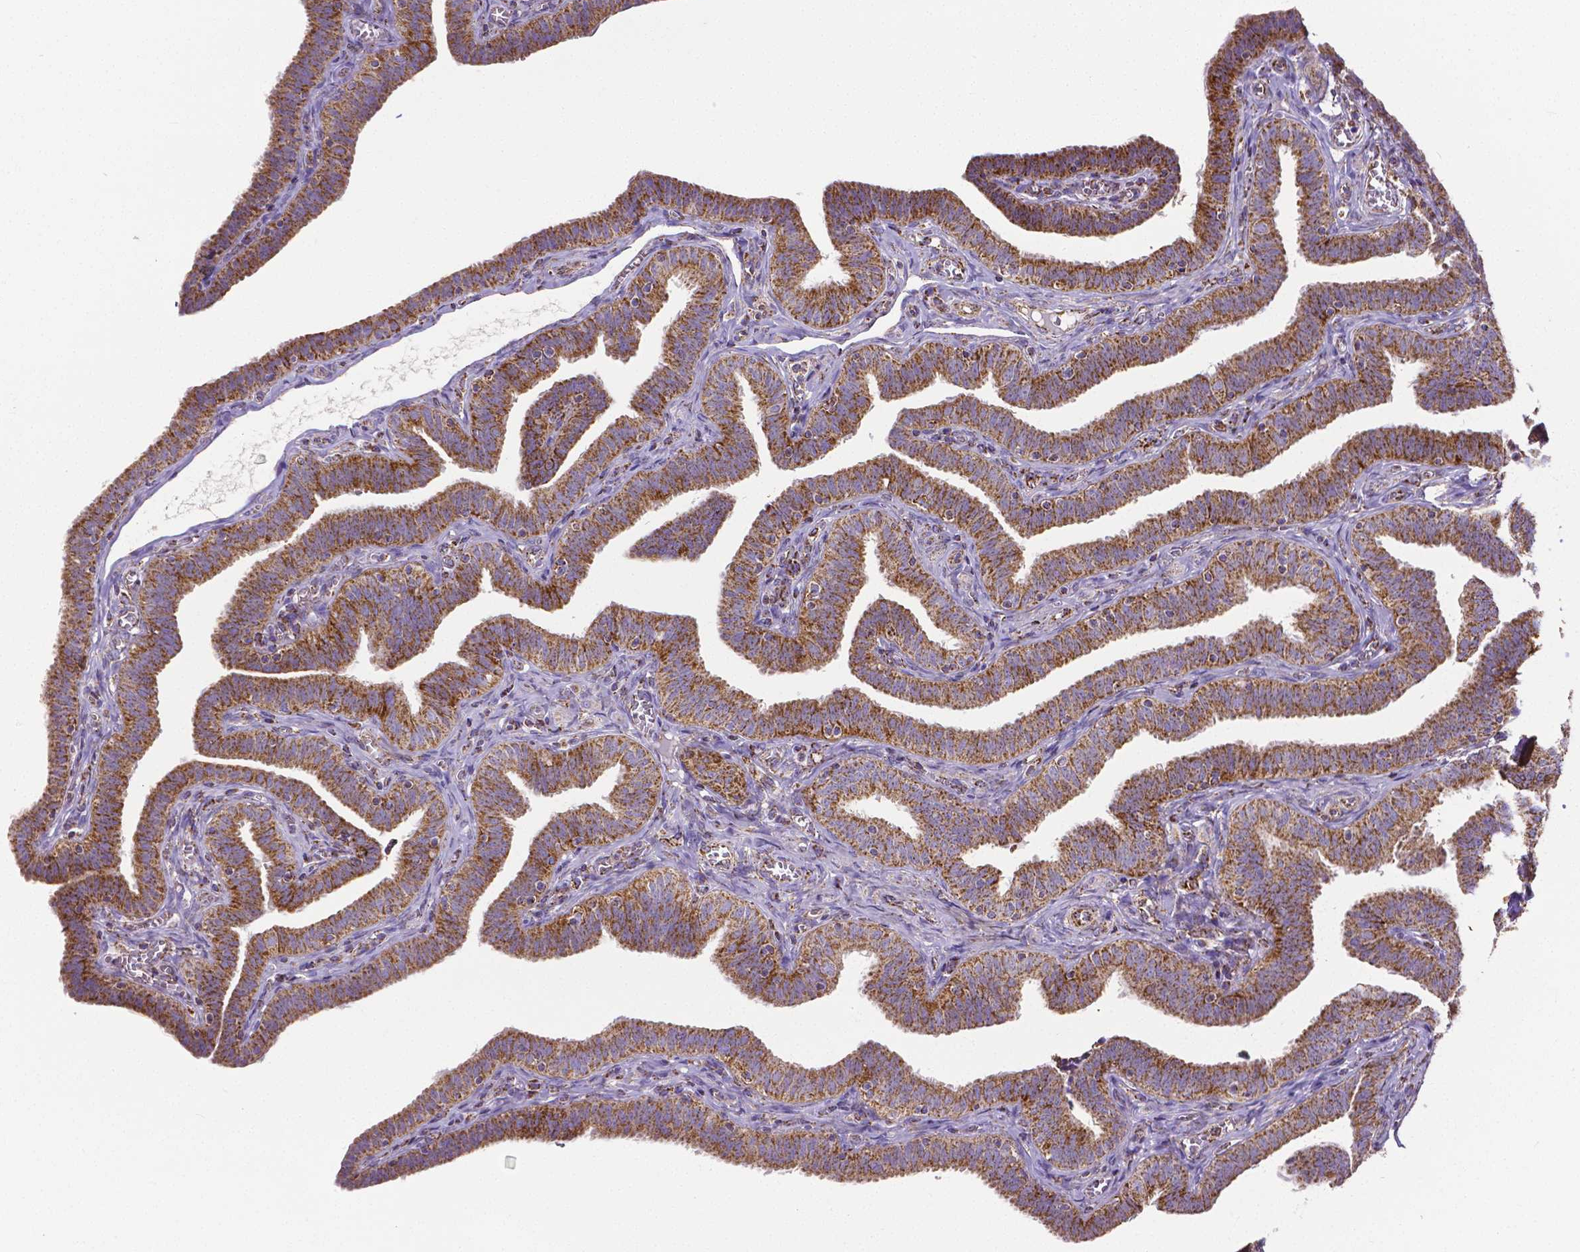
{"staining": {"intensity": "moderate", "quantity": ">75%", "location": "cytoplasmic/membranous"}, "tissue": "fallopian tube", "cell_type": "Glandular cells", "image_type": "normal", "snomed": [{"axis": "morphology", "description": "Normal tissue, NOS"}, {"axis": "topography", "description": "Fallopian tube"}], "caption": "Fallopian tube stained with DAB immunohistochemistry shows medium levels of moderate cytoplasmic/membranous staining in about >75% of glandular cells. The protein of interest is stained brown, and the nuclei are stained in blue (DAB (3,3'-diaminobenzidine) IHC with brightfield microscopy, high magnification).", "gene": "MACC1", "patient": {"sex": "female", "age": 25}}